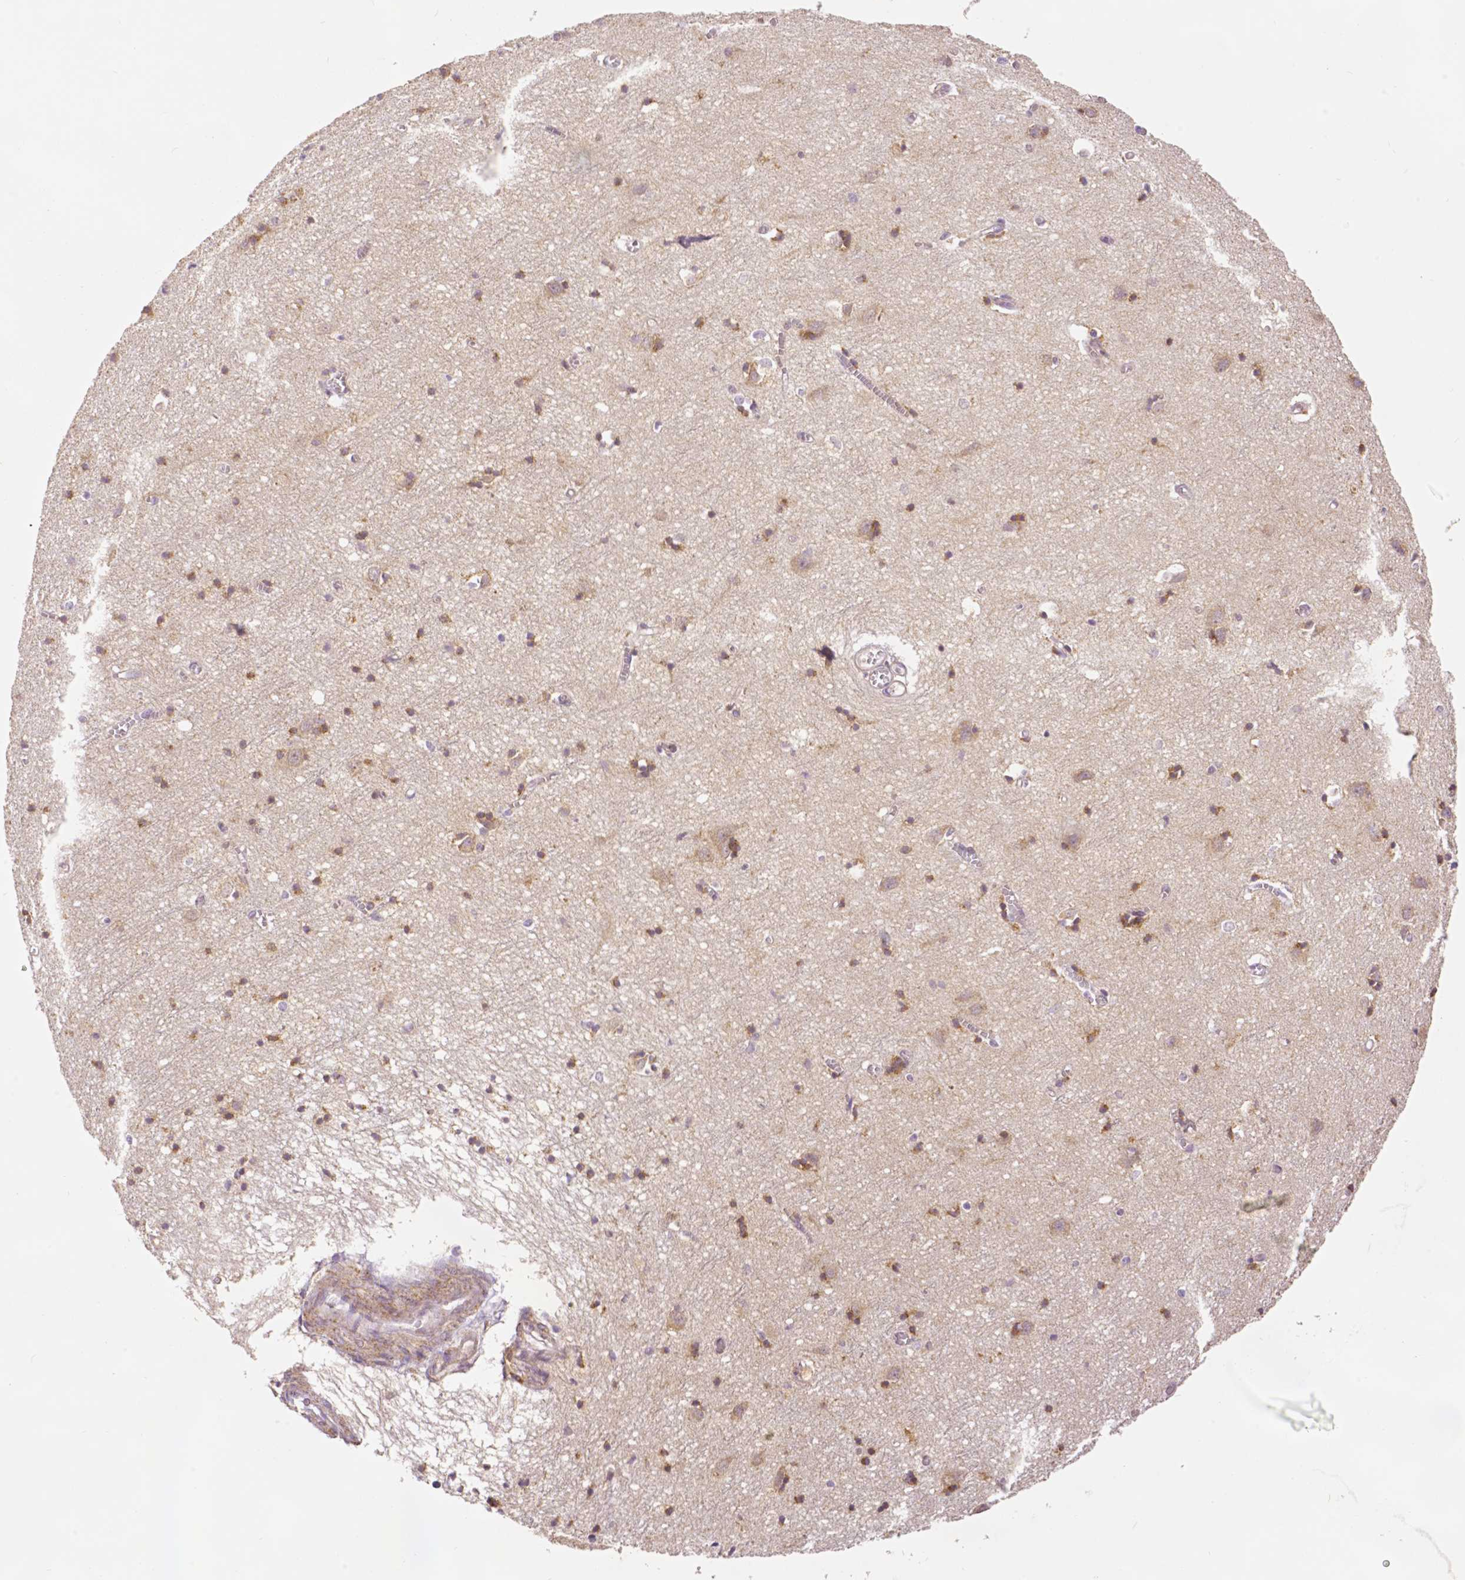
{"staining": {"intensity": "moderate", "quantity": "<25%", "location": "cytoplasmic/membranous"}, "tissue": "cerebral cortex", "cell_type": "Endothelial cells", "image_type": "normal", "snomed": [{"axis": "morphology", "description": "Normal tissue, NOS"}, {"axis": "topography", "description": "Cerebral cortex"}], "caption": "Brown immunohistochemical staining in normal human cerebral cortex reveals moderate cytoplasmic/membranous expression in approximately <25% of endothelial cells.", "gene": "RHOT1", "patient": {"sex": "male", "age": 70}}